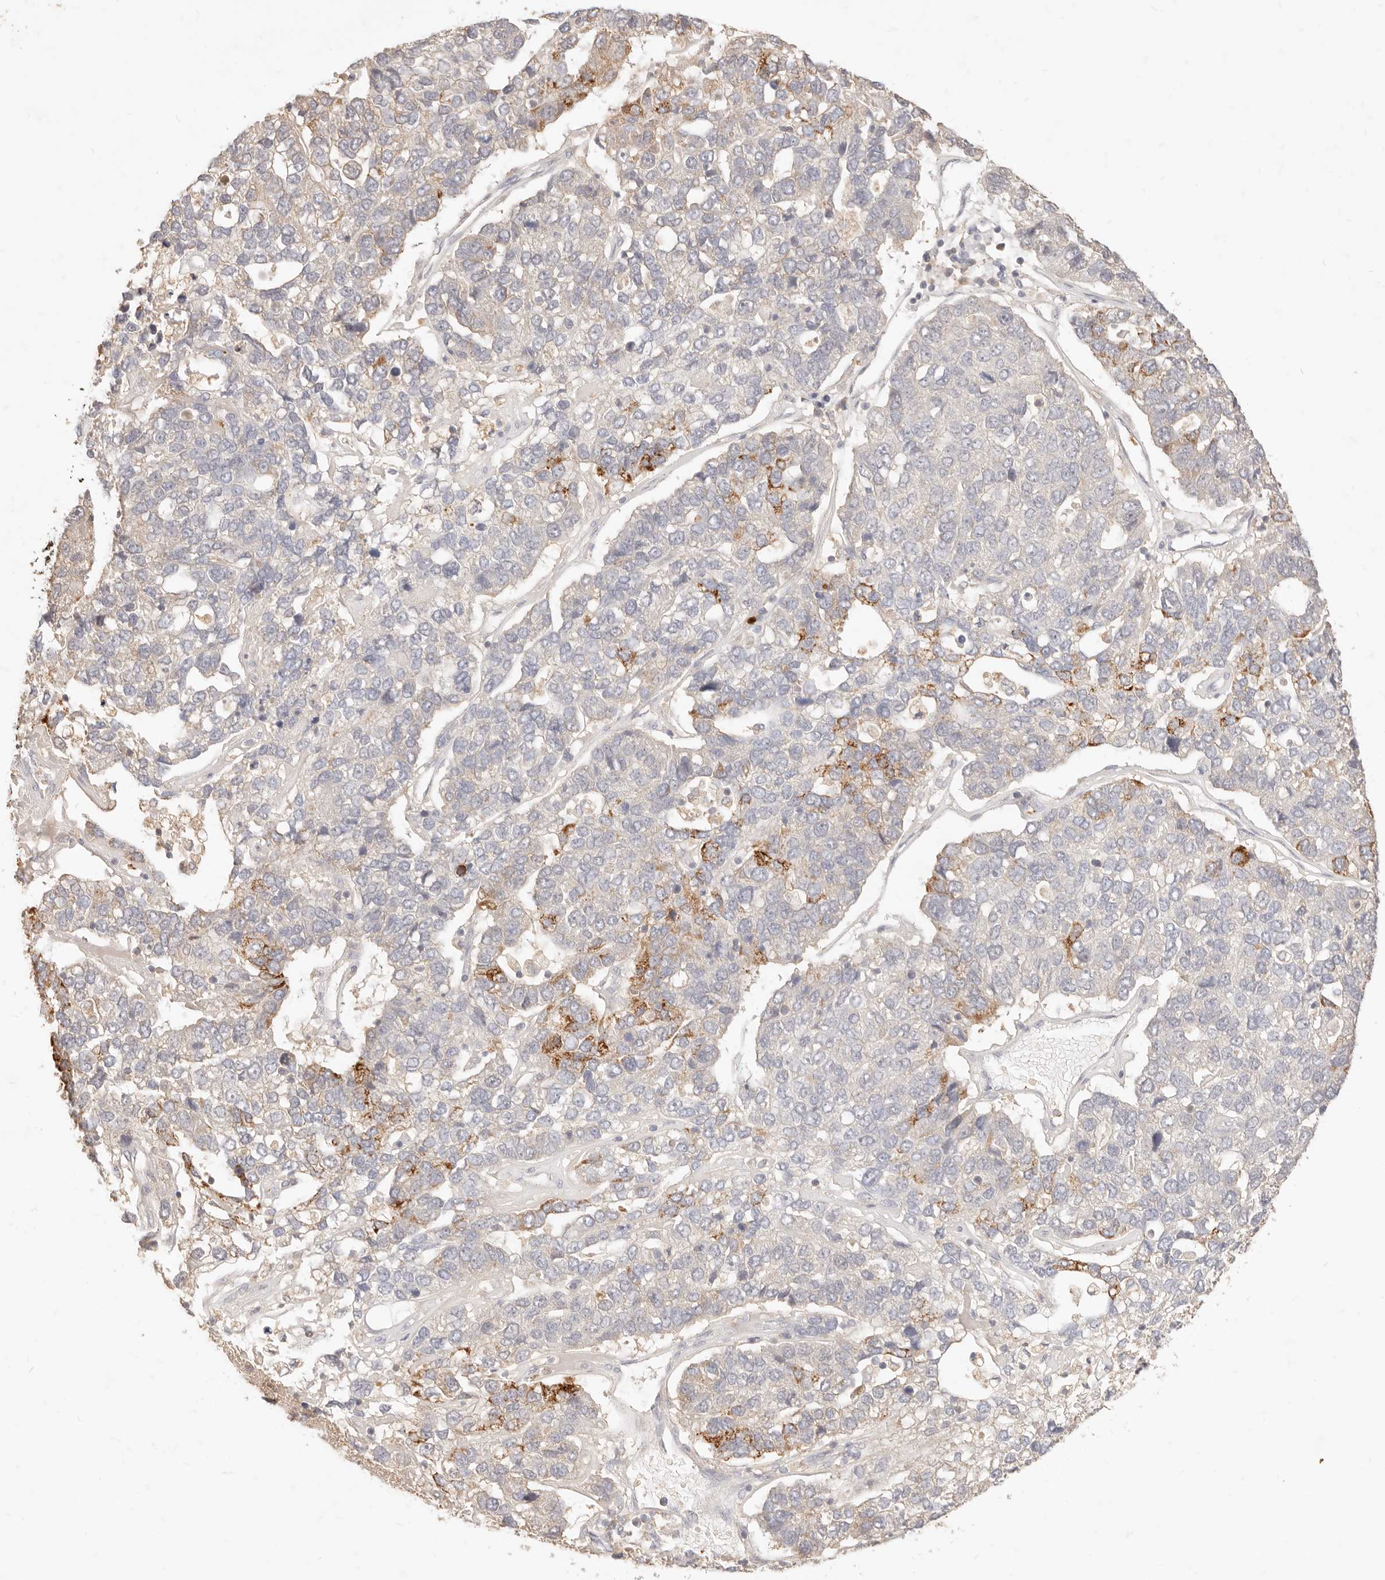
{"staining": {"intensity": "moderate", "quantity": "<25%", "location": "cytoplasmic/membranous"}, "tissue": "pancreatic cancer", "cell_type": "Tumor cells", "image_type": "cancer", "snomed": [{"axis": "morphology", "description": "Adenocarcinoma, NOS"}, {"axis": "topography", "description": "Pancreas"}], "caption": "Protein expression analysis of human pancreatic adenocarcinoma reveals moderate cytoplasmic/membranous expression in approximately <25% of tumor cells.", "gene": "TMTC2", "patient": {"sex": "female", "age": 61}}